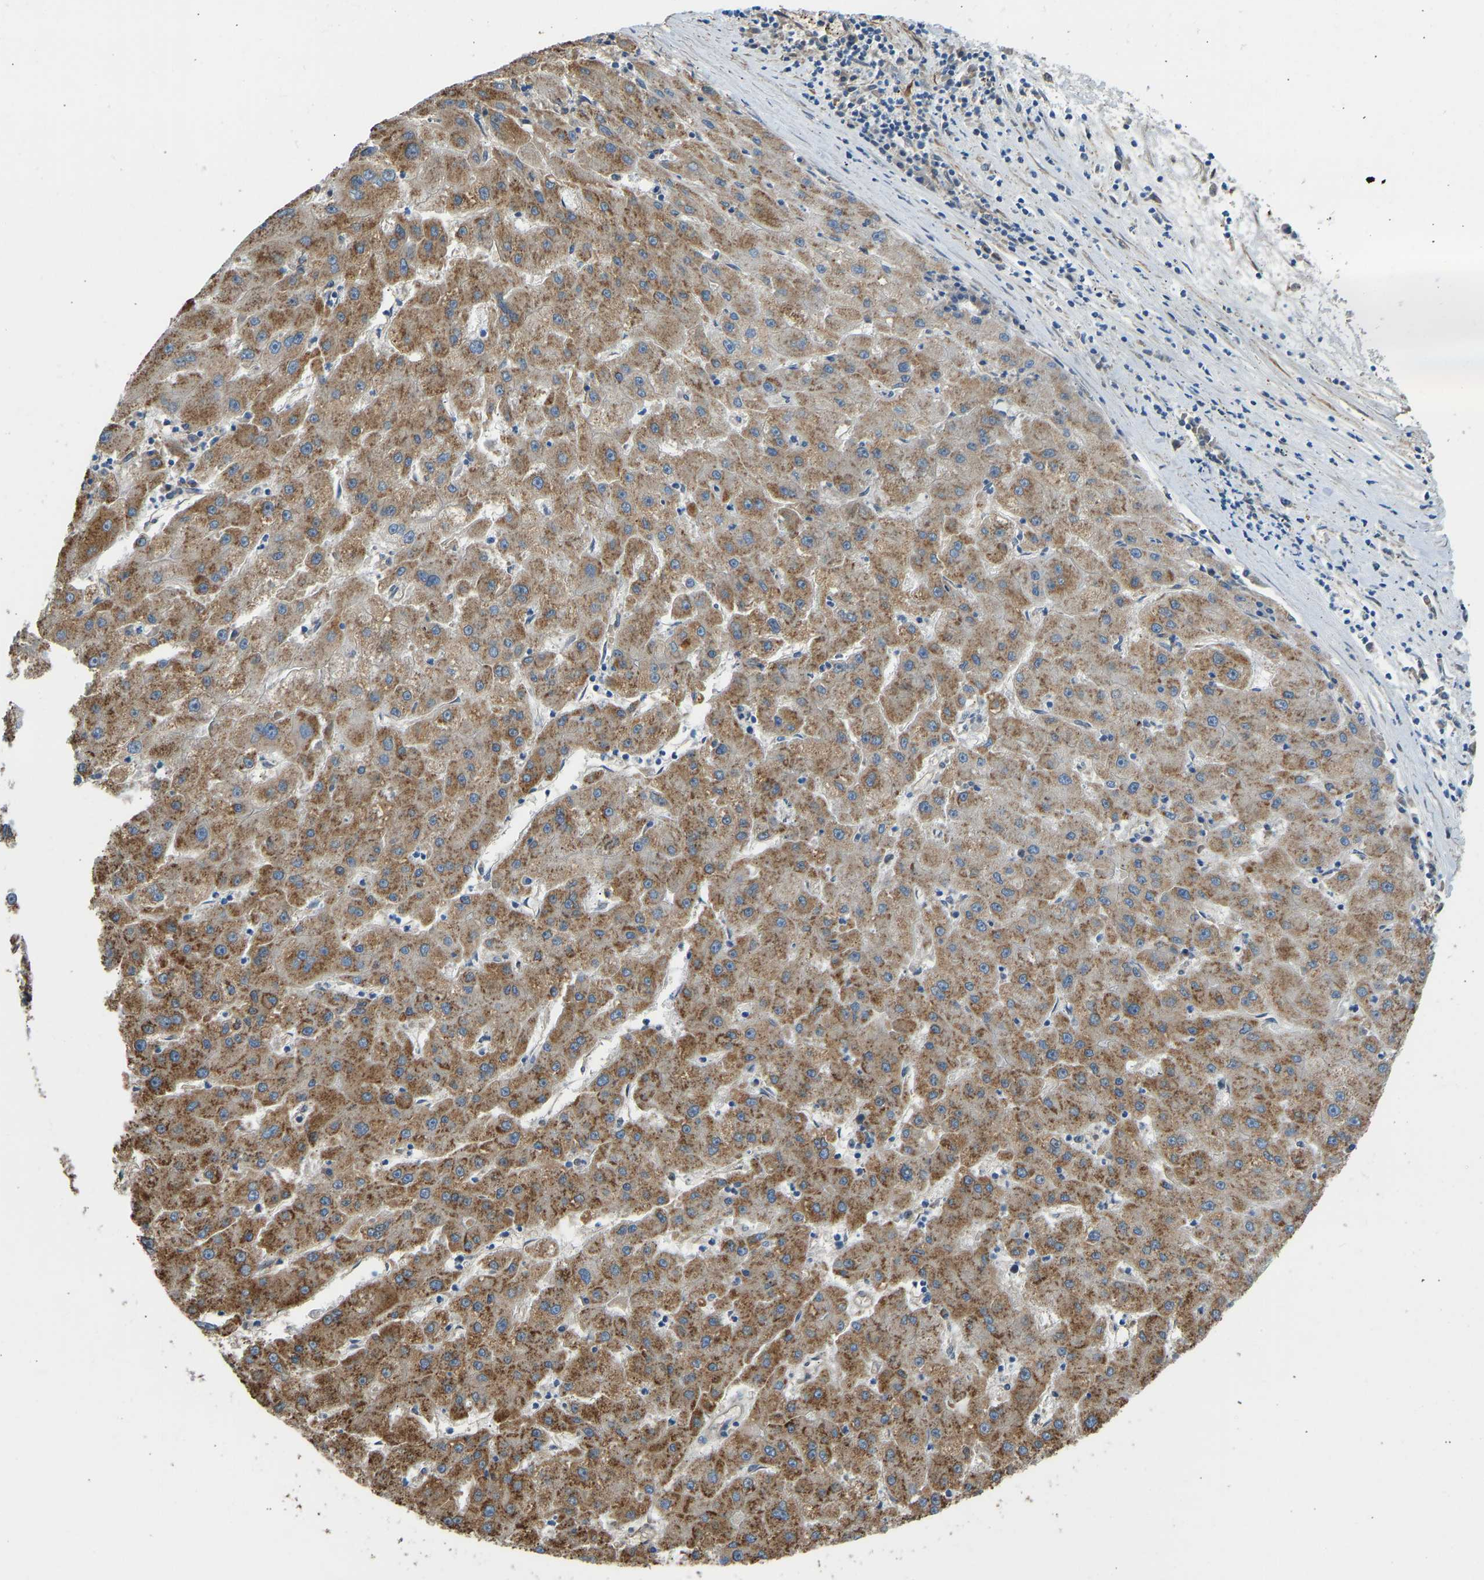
{"staining": {"intensity": "moderate", "quantity": ">75%", "location": "cytoplasmic/membranous"}, "tissue": "liver cancer", "cell_type": "Tumor cells", "image_type": "cancer", "snomed": [{"axis": "morphology", "description": "Carcinoma, Hepatocellular, NOS"}, {"axis": "topography", "description": "Liver"}], "caption": "DAB (3,3'-diaminobenzidine) immunohistochemical staining of liver cancer (hepatocellular carcinoma) shows moderate cytoplasmic/membranous protein expression in approximately >75% of tumor cells.", "gene": "OS9", "patient": {"sex": "male", "age": 72}}